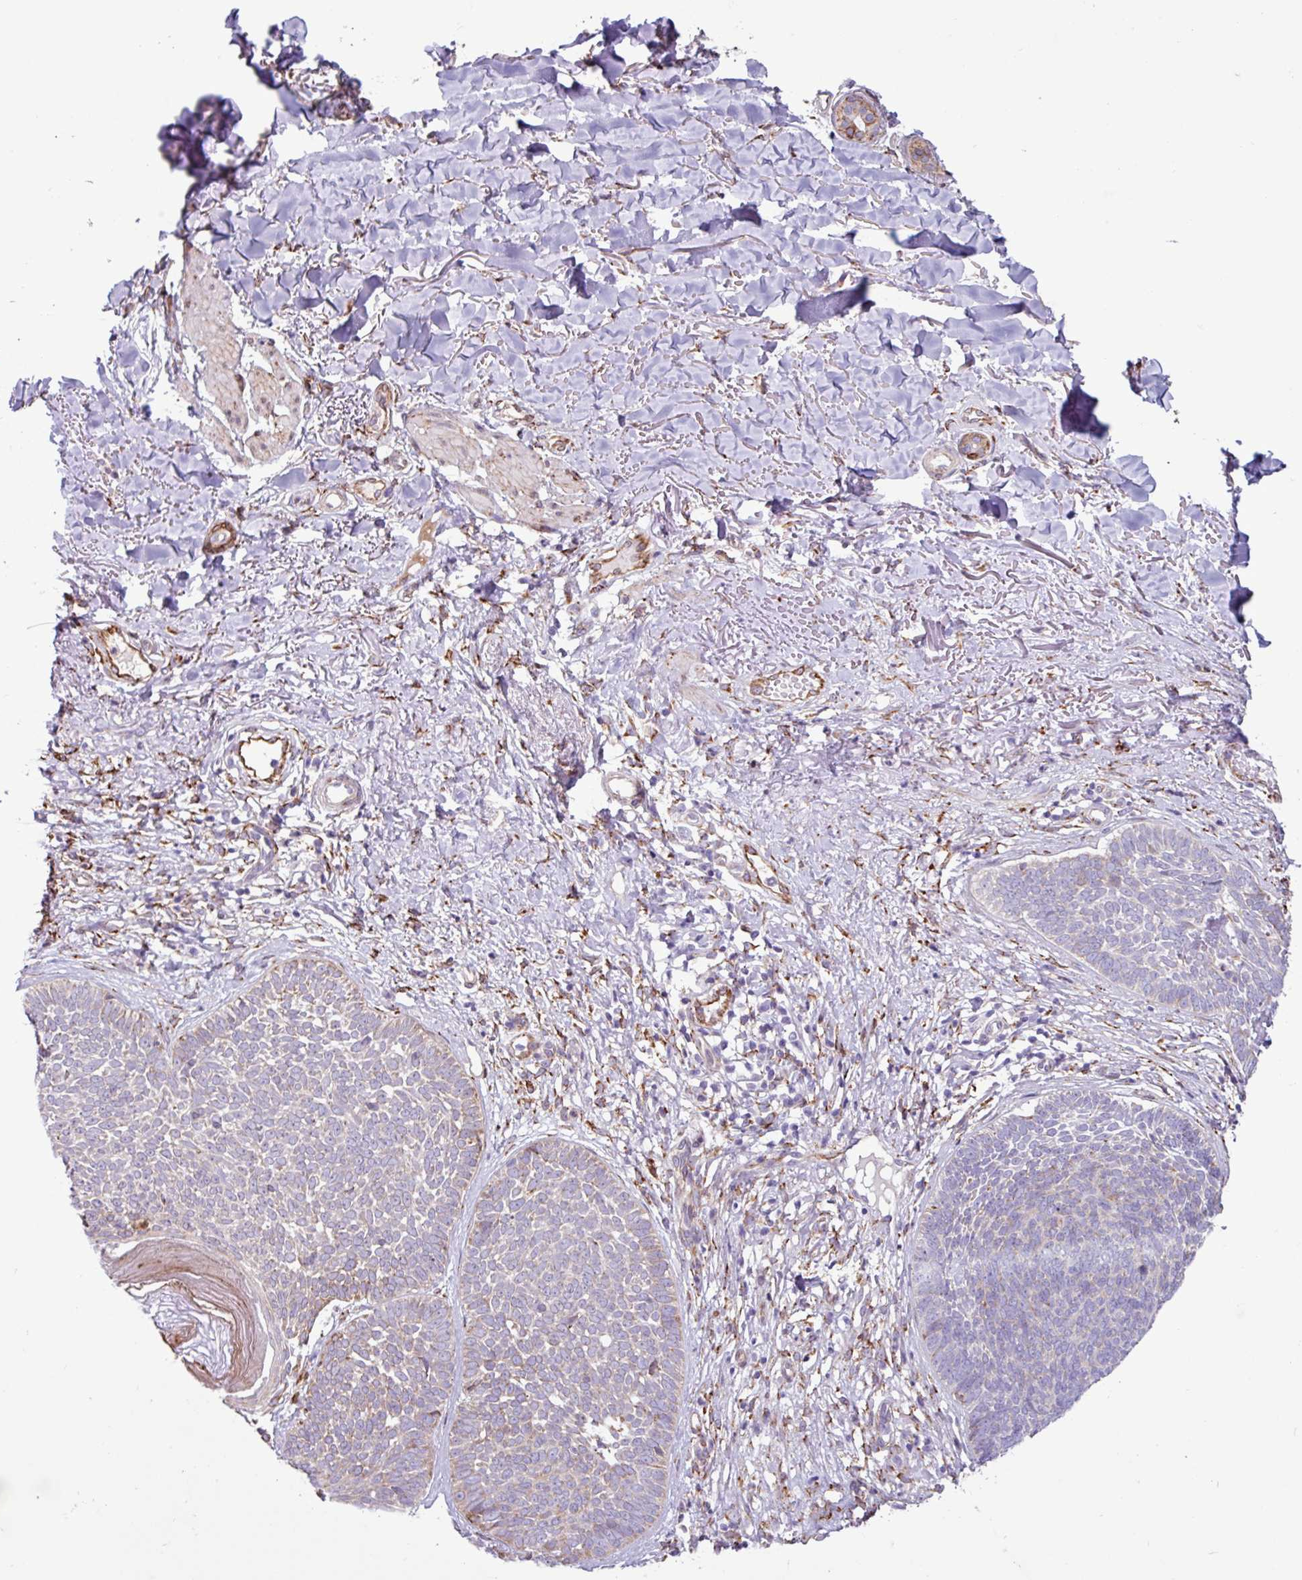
{"staining": {"intensity": "negative", "quantity": "none", "location": "none"}, "tissue": "skin cancer", "cell_type": "Tumor cells", "image_type": "cancer", "snomed": [{"axis": "morphology", "description": "Basal cell carcinoma"}, {"axis": "topography", "description": "Skin"}, {"axis": "topography", "description": "Skin of neck"}, {"axis": "topography", "description": "Skin of shoulder"}, {"axis": "topography", "description": "Skin of back"}], "caption": "High magnification brightfield microscopy of skin cancer (basal cell carcinoma) stained with DAB (brown) and counterstained with hematoxylin (blue): tumor cells show no significant expression.", "gene": "PPP1R35", "patient": {"sex": "male", "age": 80}}